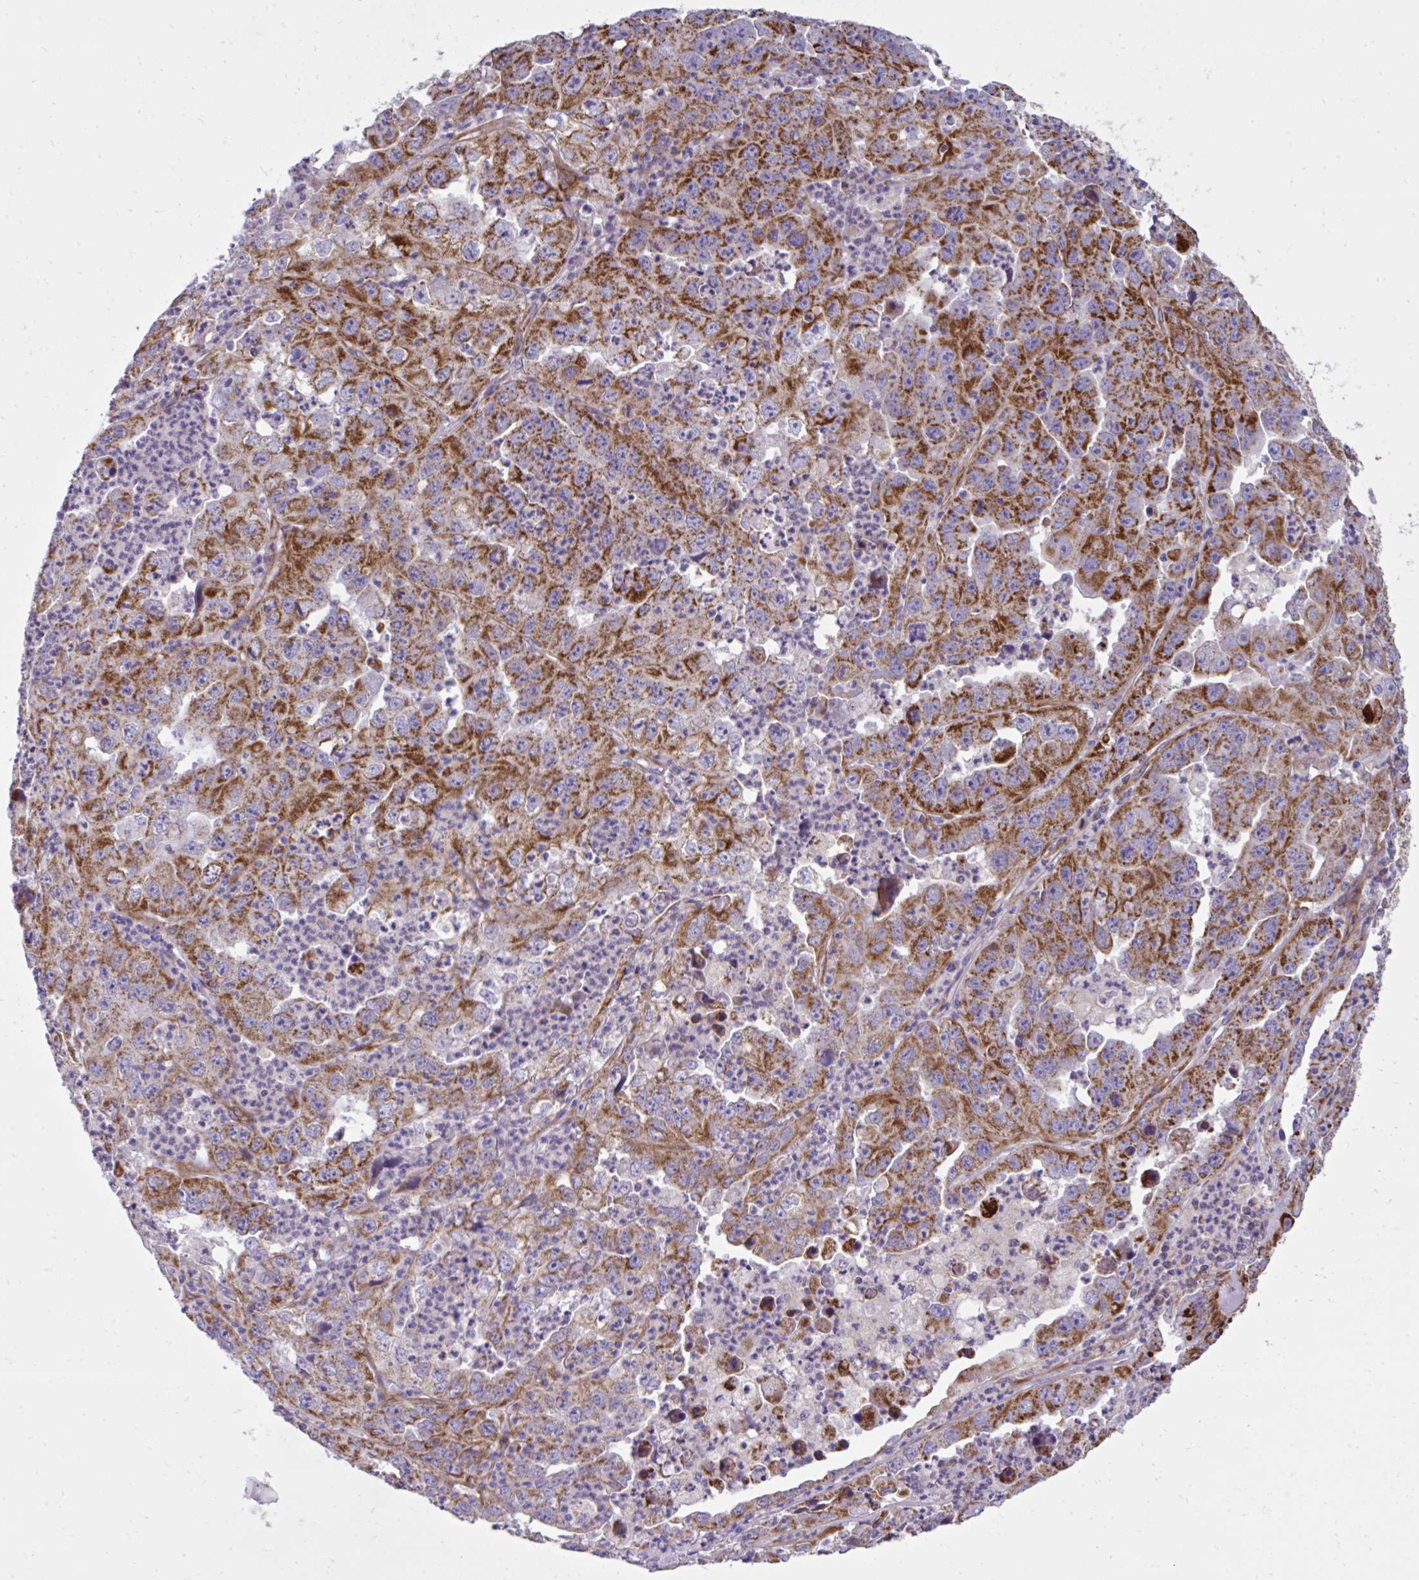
{"staining": {"intensity": "strong", "quantity": ">75%", "location": "cytoplasmic/membranous"}, "tissue": "endometrial cancer", "cell_type": "Tumor cells", "image_type": "cancer", "snomed": [{"axis": "morphology", "description": "Adenocarcinoma, NOS"}, {"axis": "topography", "description": "Uterus"}], "caption": "Adenocarcinoma (endometrial) stained for a protein (brown) demonstrates strong cytoplasmic/membranous positive expression in approximately >75% of tumor cells.", "gene": "LIMS1", "patient": {"sex": "female", "age": 62}}